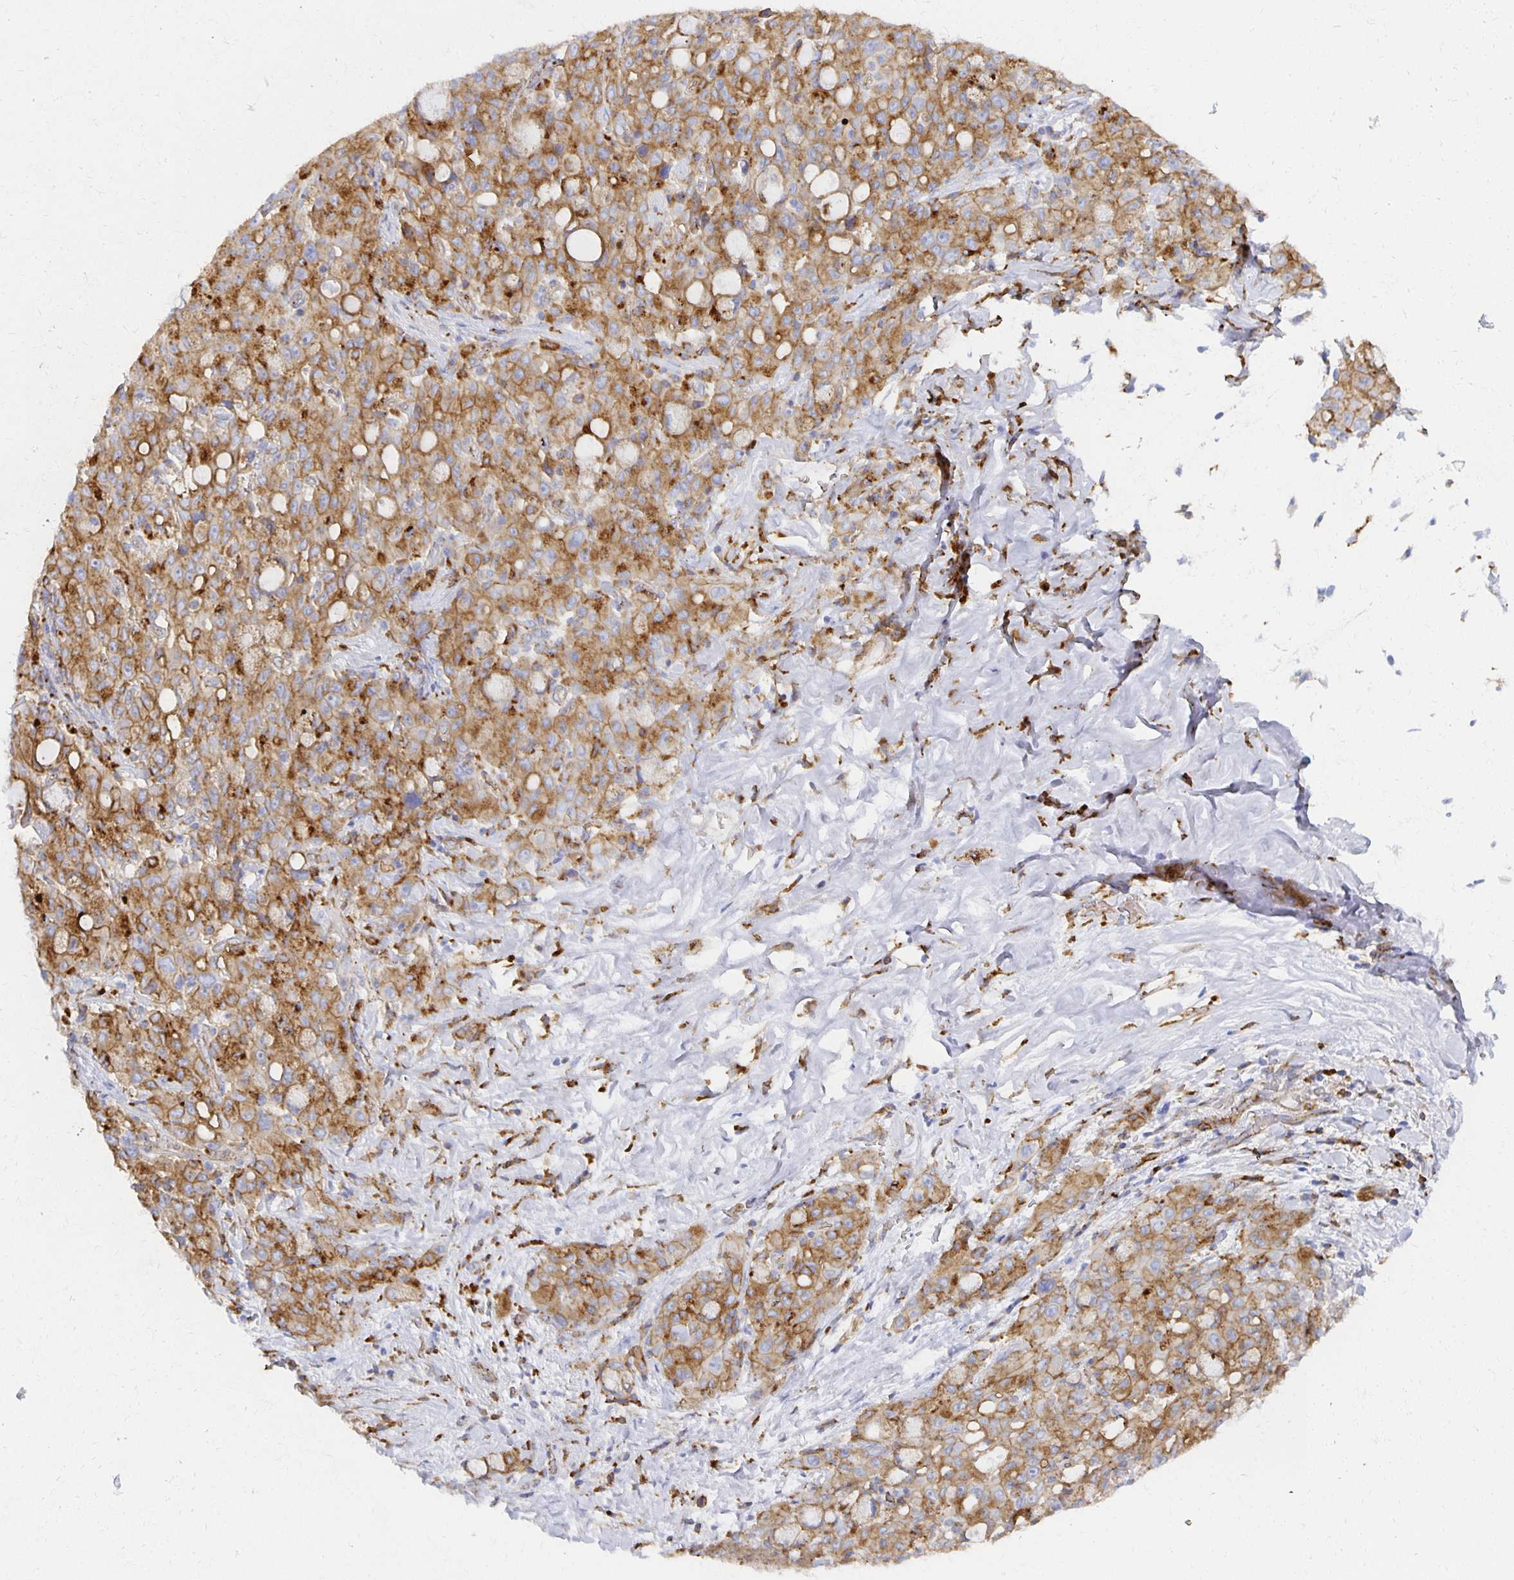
{"staining": {"intensity": "moderate", "quantity": ">75%", "location": "cytoplasmic/membranous"}, "tissue": "lung cancer", "cell_type": "Tumor cells", "image_type": "cancer", "snomed": [{"axis": "morphology", "description": "Adenocarcinoma, NOS"}, {"axis": "topography", "description": "Lung"}], "caption": "Tumor cells demonstrate moderate cytoplasmic/membranous positivity in approximately >75% of cells in lung cancer.", "gene": "TAAR1", "patient": {"sex": "female", "age": 44}}